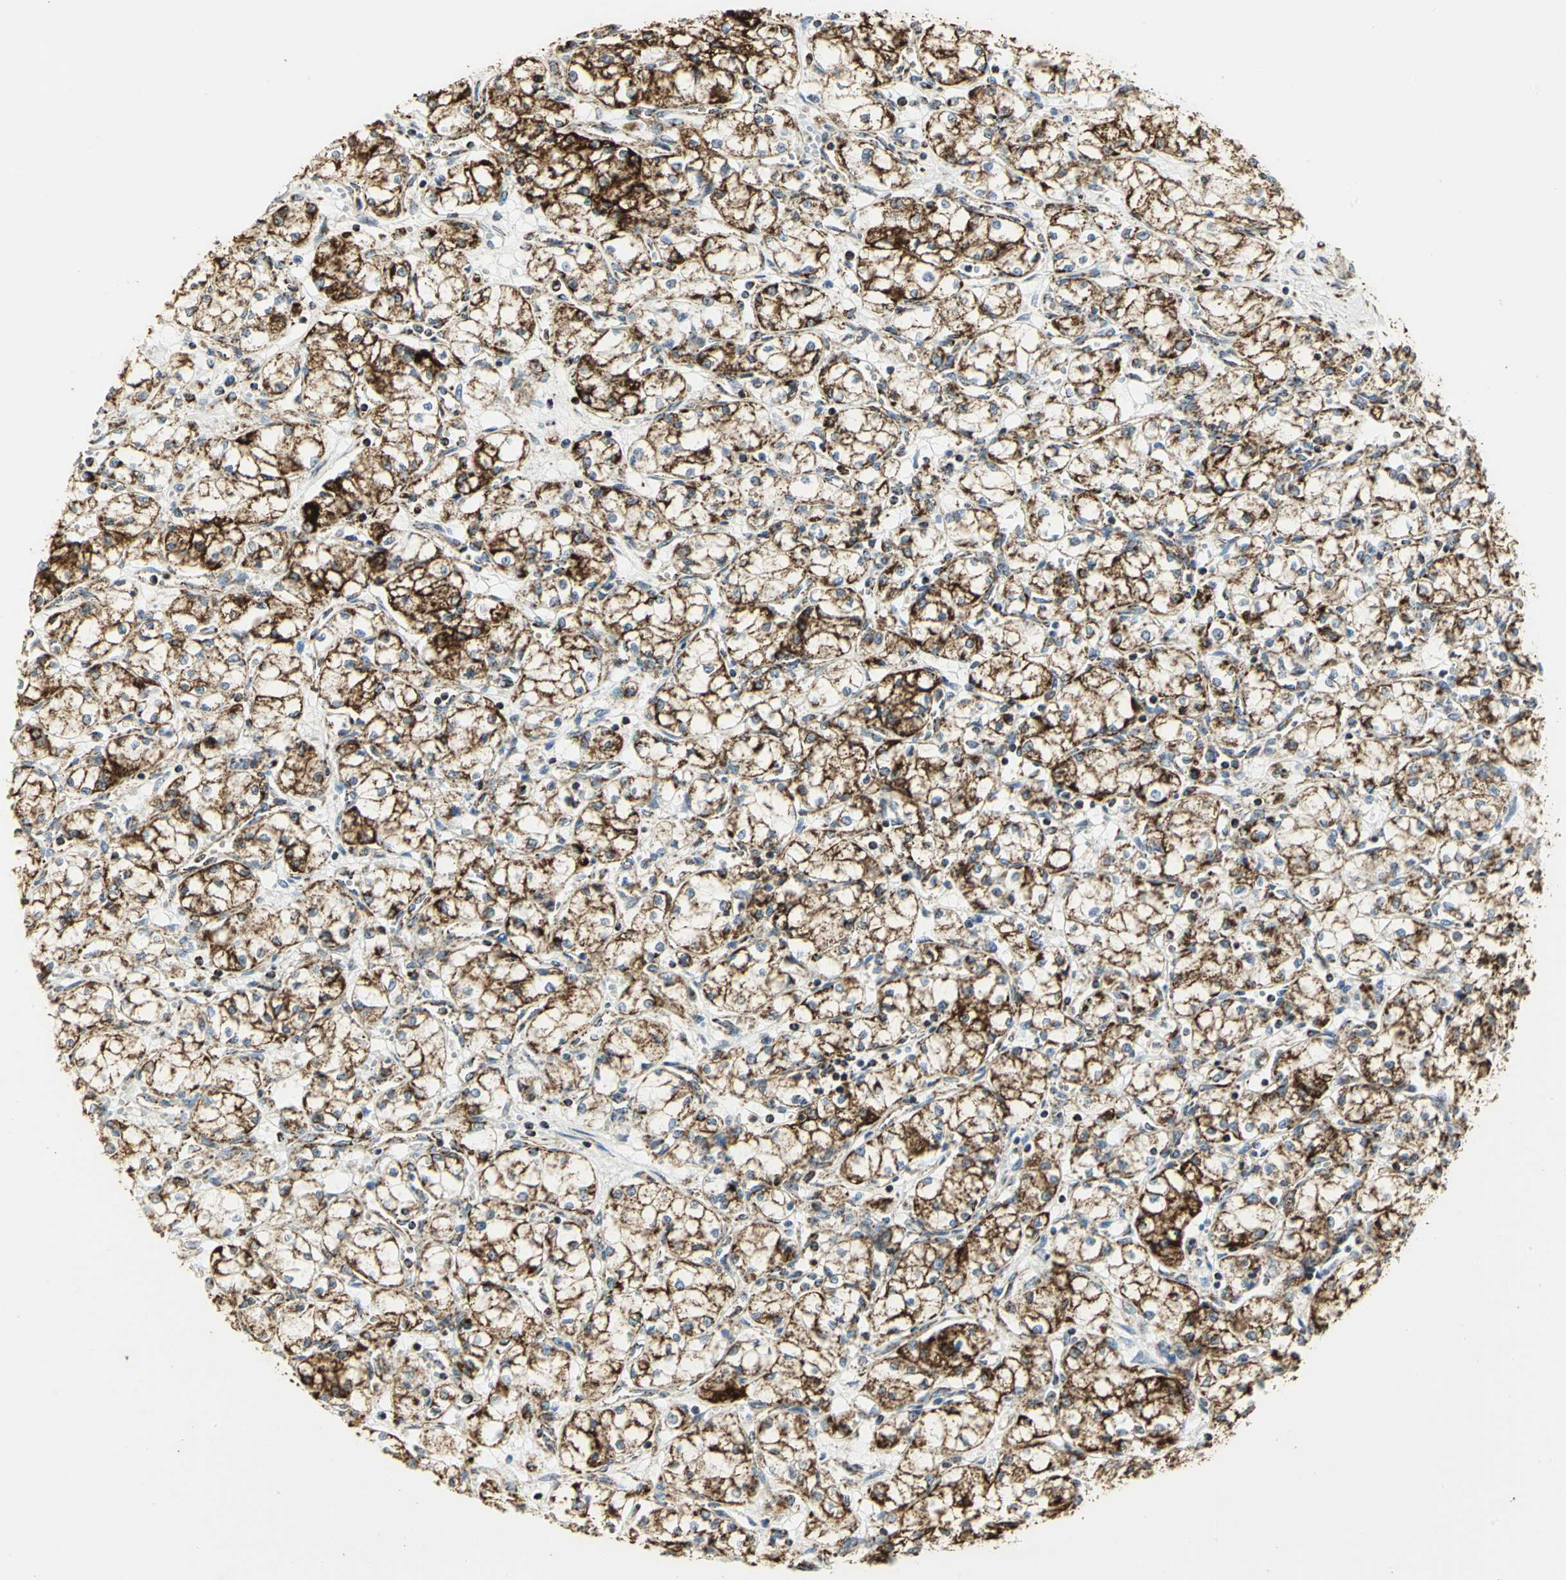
{"staining": {"intensity": "strong", "quantity": ">75%", "location": "cytoplasmic/membranous"}, "tissue": "renal cancer", "cell_type": "Tumor cells", "image_type": "cancer", "snomed": [{"axis": "morphology", "description": "Normal tissue, NOS"}, {"axis": "morphology", "description": "Adenocarcinoma, NOS"}, {"axis": "topography", "description": "Kidney"}], "caption": "This image displays IHC staining of human adenocarcinoma (renal), with high strong cytoplasmic/membranous expression in about >75% of tumor cells.", "gene": "VDAC1", "patient": {"sex": "male", "age": 59}}